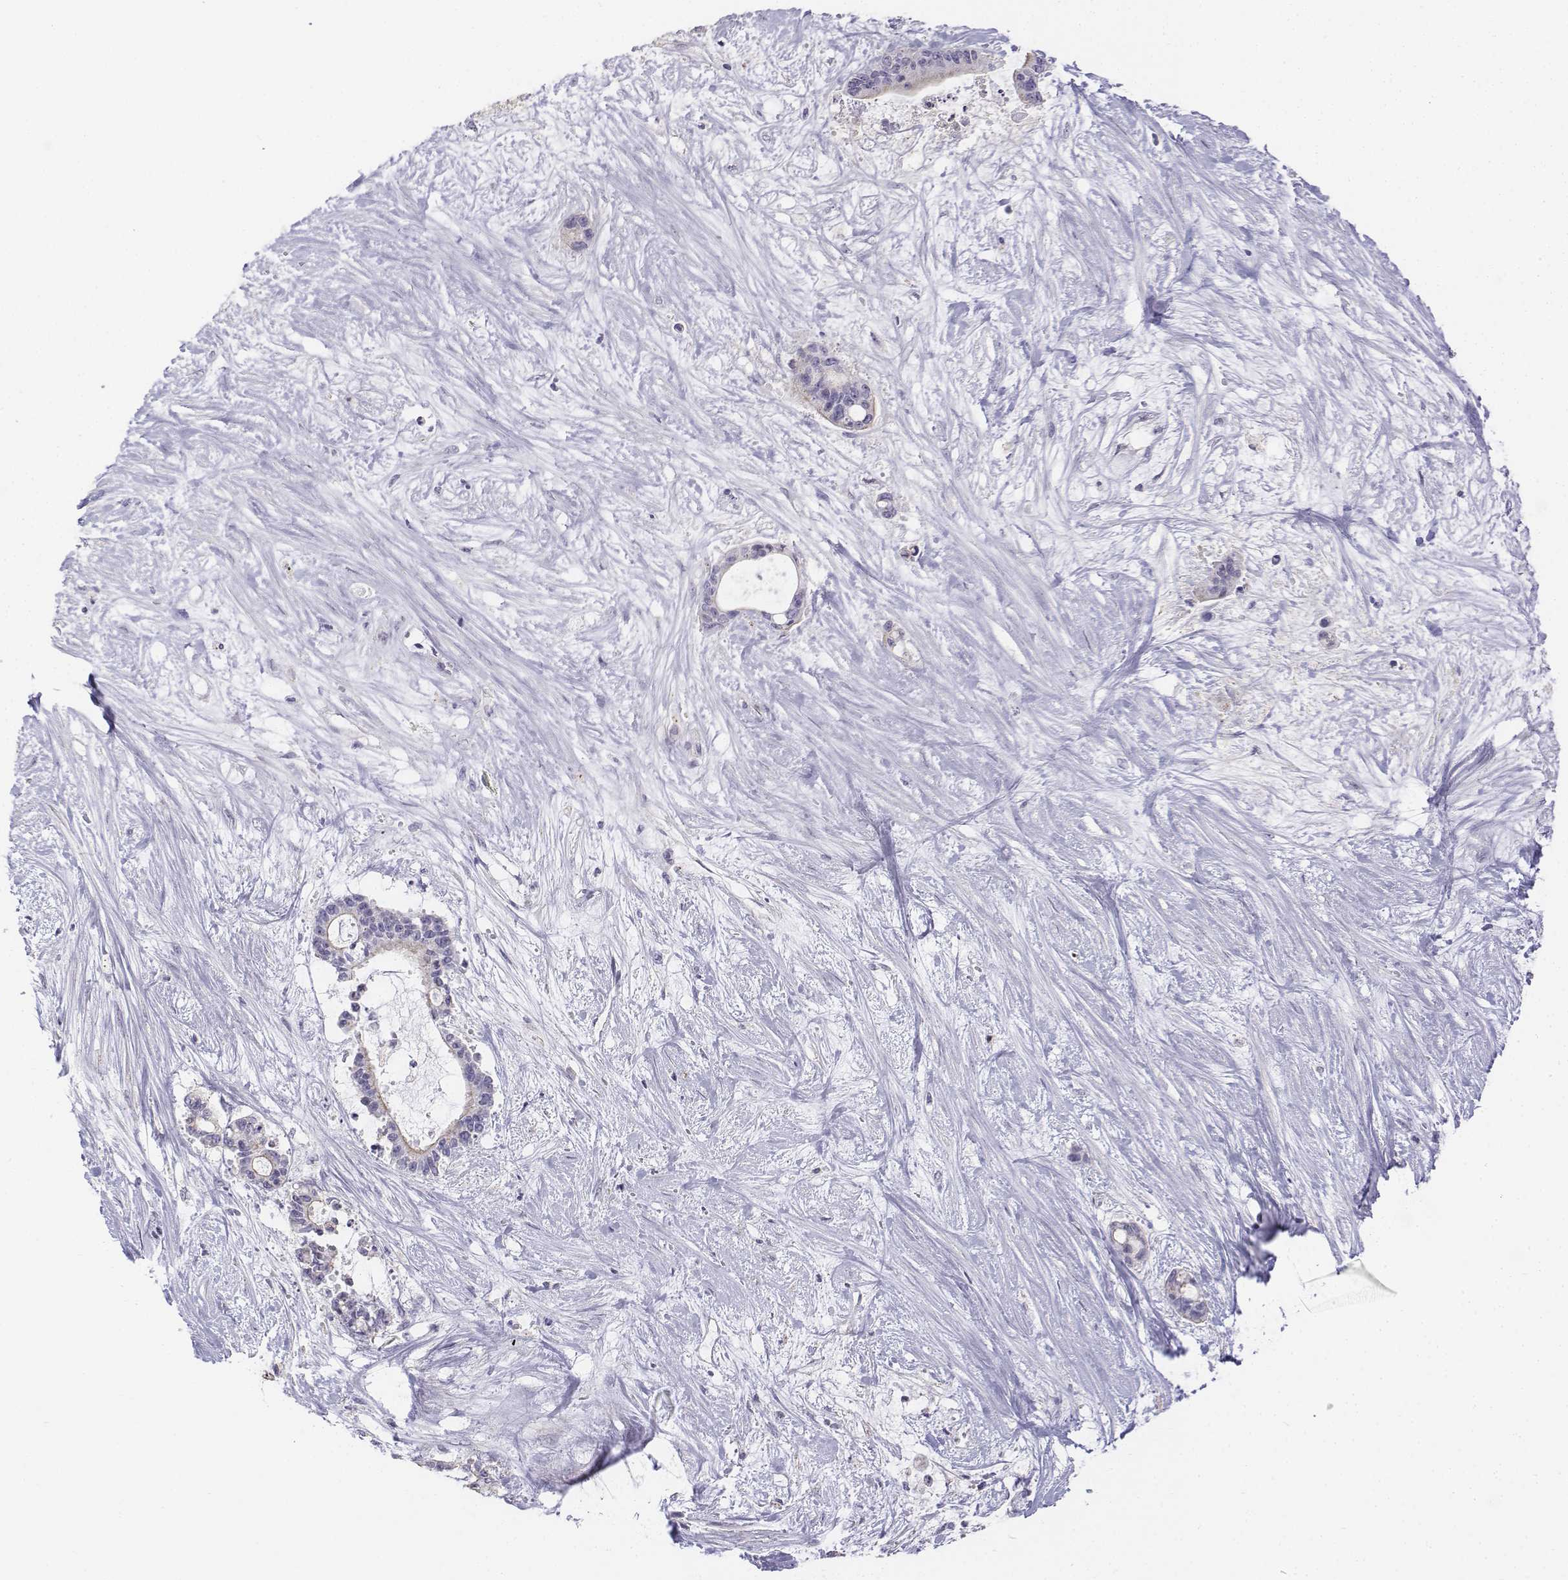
{"staining": {"intensity": "negative", "quantity": "none", "location": "none"}, "tissue": "liver cancer", "cell_type": "Tumor cells", "image_type": "cancer", "snomed": [{"axis": "morphology", "description": "Normal tissue, NOS"}, {"axis": "morphology", "description": "Cholangiocarcinoma"}, {"axis": "topography", "description": "Liver"}, {"axis": "topography", "description": "Peripheral nerve tissue"}], "caption": "Liver cancer (cholangiocarcinoma) was stained to show a protein in brown. There is no significant expression in tumor cells.", "gene": "LGSN", "patient": {"sex": "female", "age": 73}}